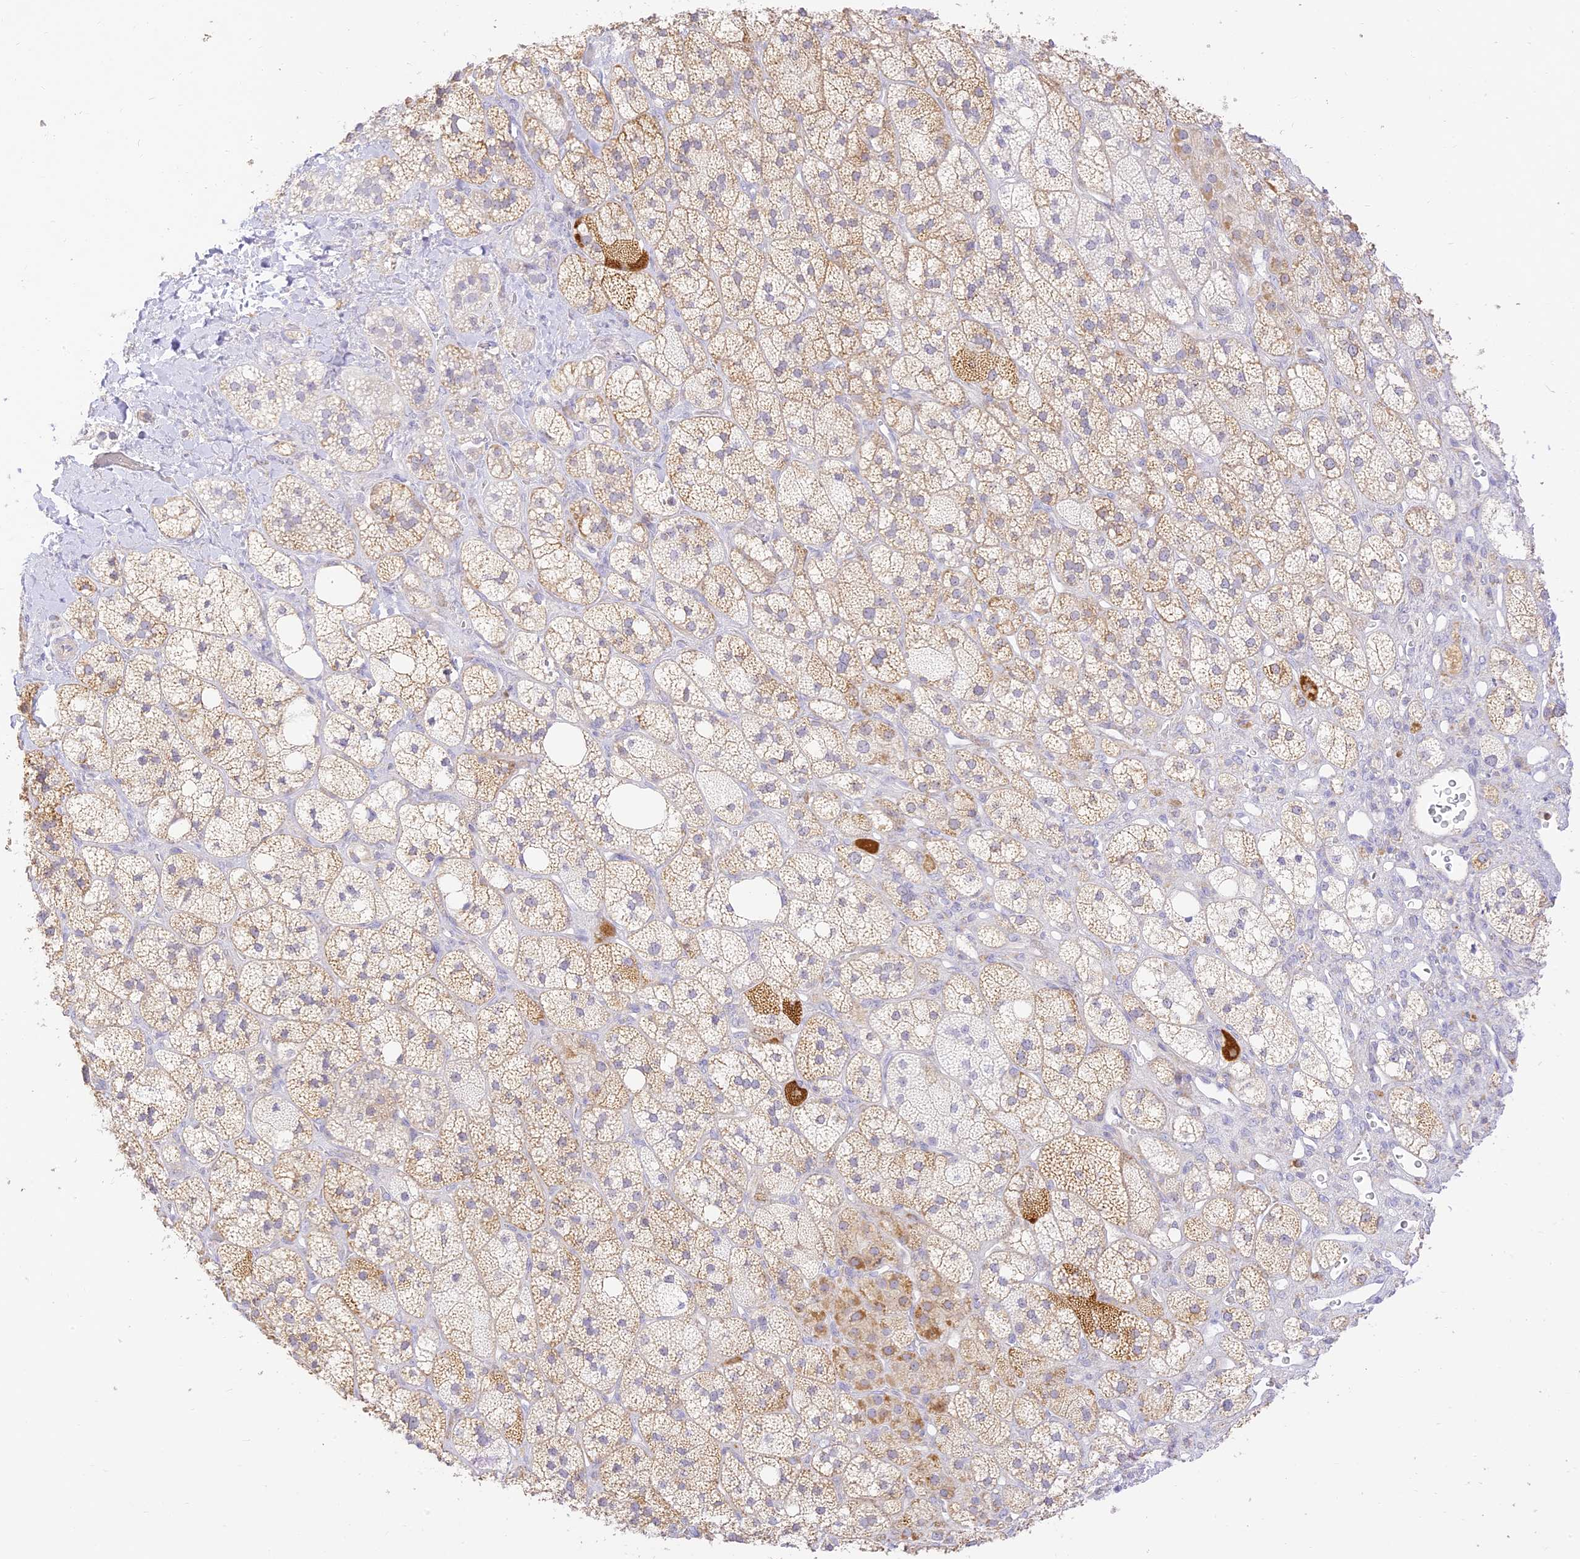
{"staining": {"intensity": "moderate", "quantity": "25%-75%", "location": "cytoplasmic/membranous"}, "tissue": "adrenal gland", "cell_type": "Glandular cells", "image_type": "normal", "snomed": [{"axis": "morphology", "description": "Normal tissue, NOS"}, {"axis": "topography", "description": "Adrenal gland"}], "caption": "Protein expression analysis of normal human adrenal gland reveals moderate cytoplasmic/membranous expression in approximately 25%-75% of glandular cells. (Stains: DAB (3,3'-diaminobenzidine) in brown, nuclei in blue, Microscopy: brightfield microscopy at high magnification).", "gene": "LRRC15", "patient": {"sex": "male", "age": 61}}